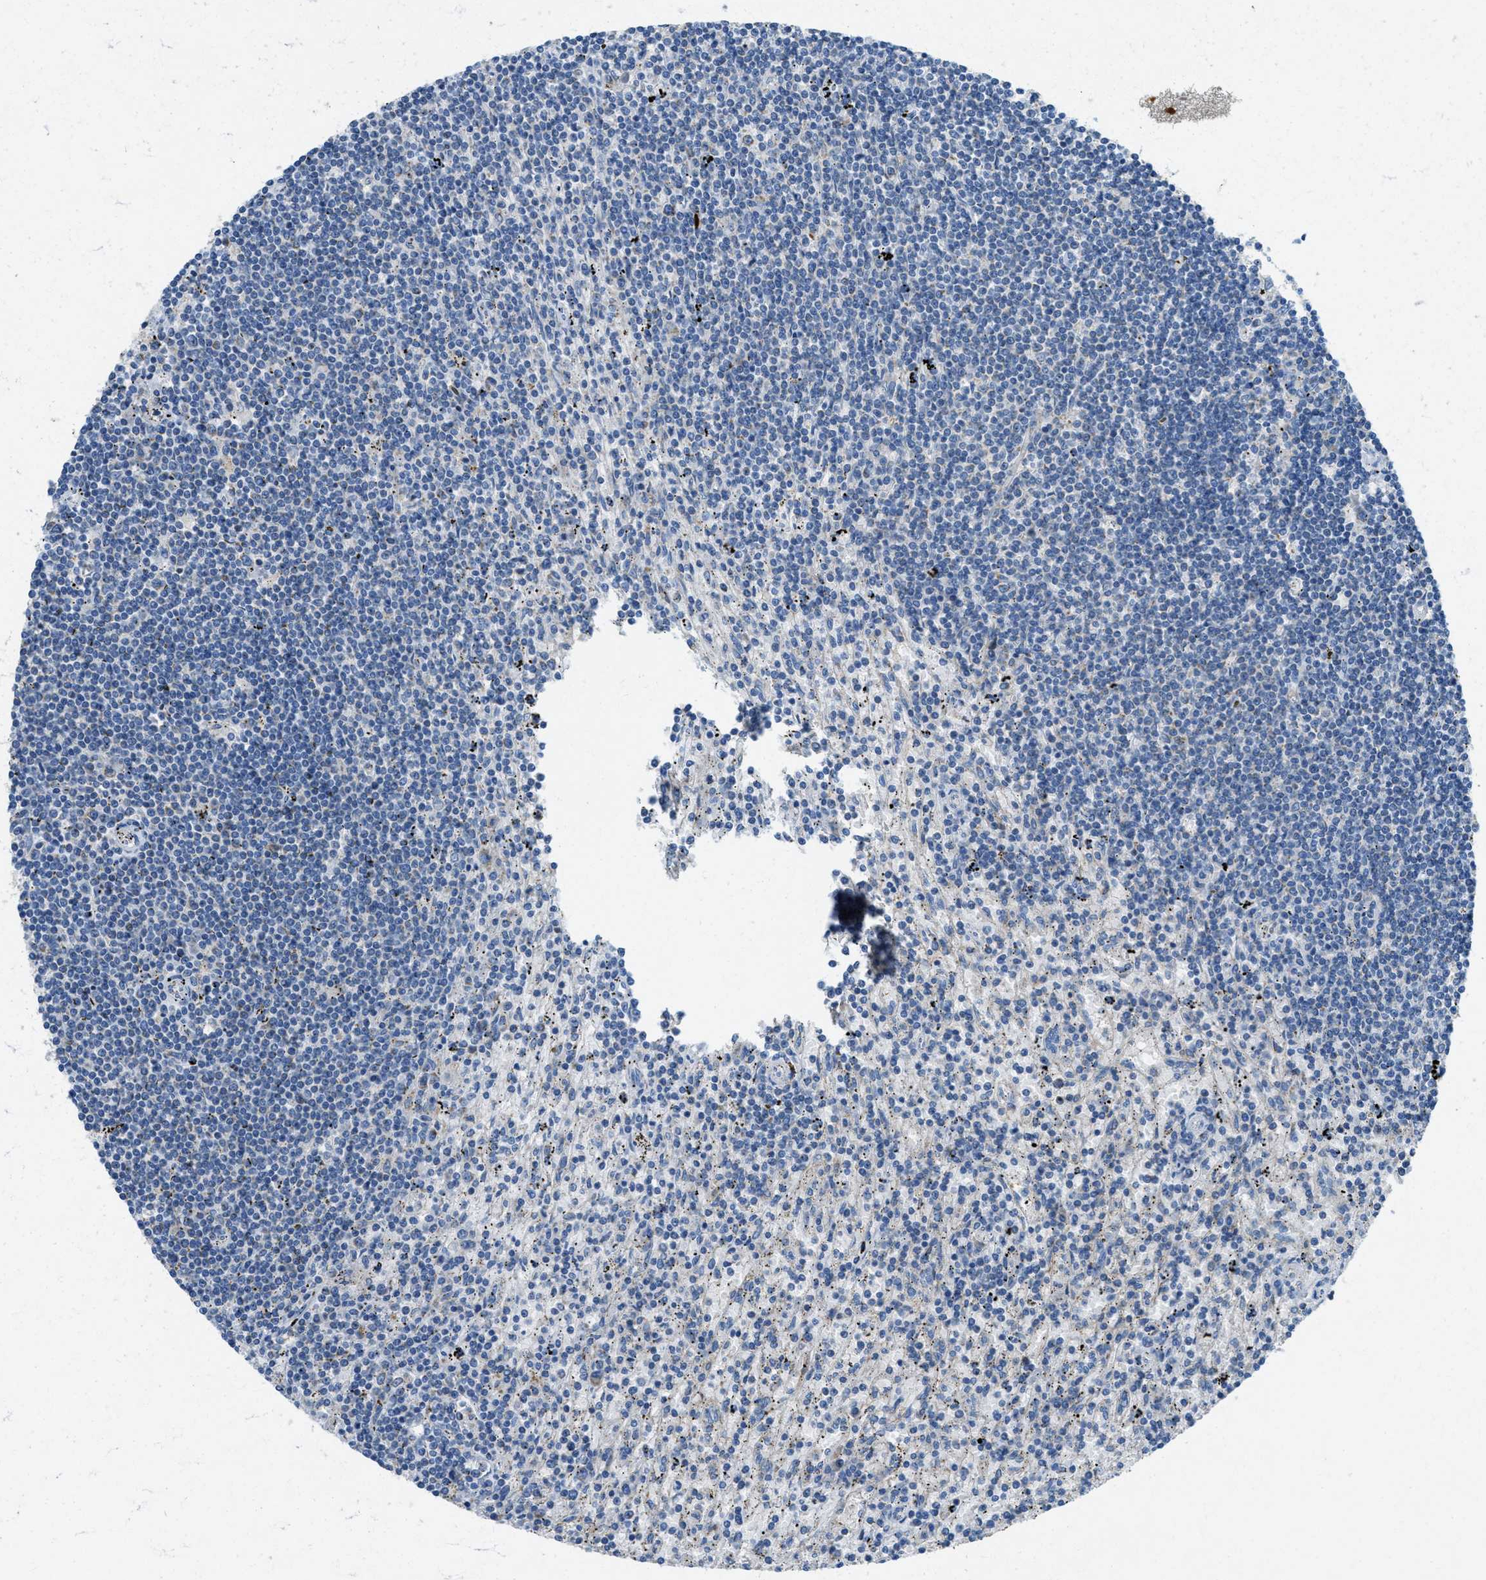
{"staining": {"intensity": "negative", "quantity": "none", "location": "none"}, "tissue": "lymphoma", "cell_type": "Tumor cells", "image_type": "cancer", "snomed": [{"axis": "morphology", "description": "Malignant lymphoma, non-Hodgkin's type, Low grade"}, {"axis": "topography", "description": "Spleen"}], "caption": "Malignant lymphoma, non-Hodgkin's type (low-grade) was stained to show a protein in brown. There is no significant positivity in tumor cells.", "gene": "CYGB", "patient": {"sex": "male", "age": 76}}